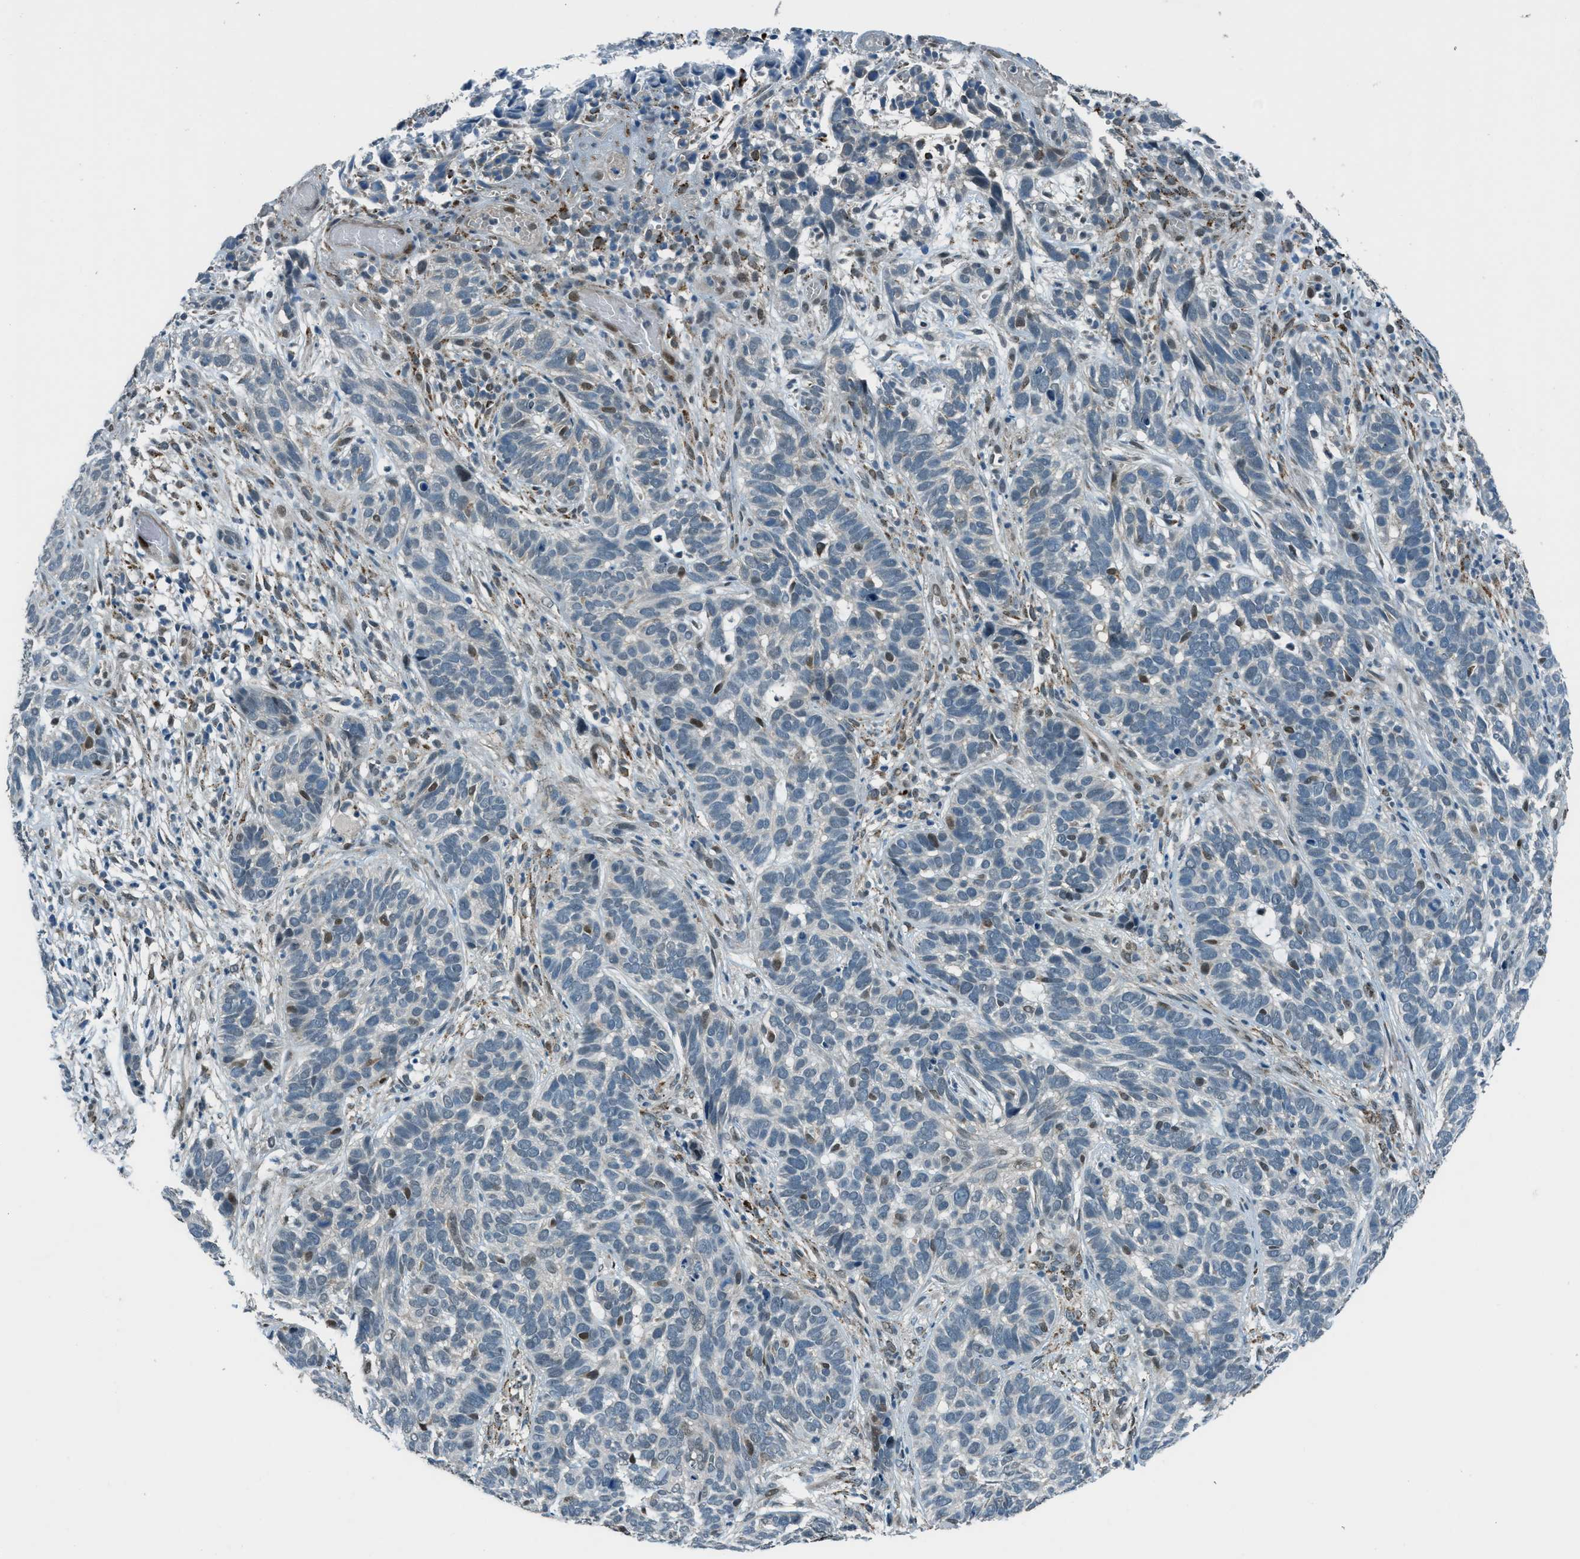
{"staining": {"intensity": "negative", "quantity": "none", "location": "none"}, "tissue": "skin cancer", "cell_type": "Tumor cells", "image_type": "cancer", "snomed": [{"axis": "morphology", "description": "Basal cell carcinoma"}, {"axis": "topography", "description": "Skin"}], "caption": "Human skin cancer (basal cell carcinoma) stained for a protein using immunohistochemistry (IHC) reveals no positivity in tumor cells.", "gene": "NPEPL1", "patient": {"sex": "male", "age": 87}}